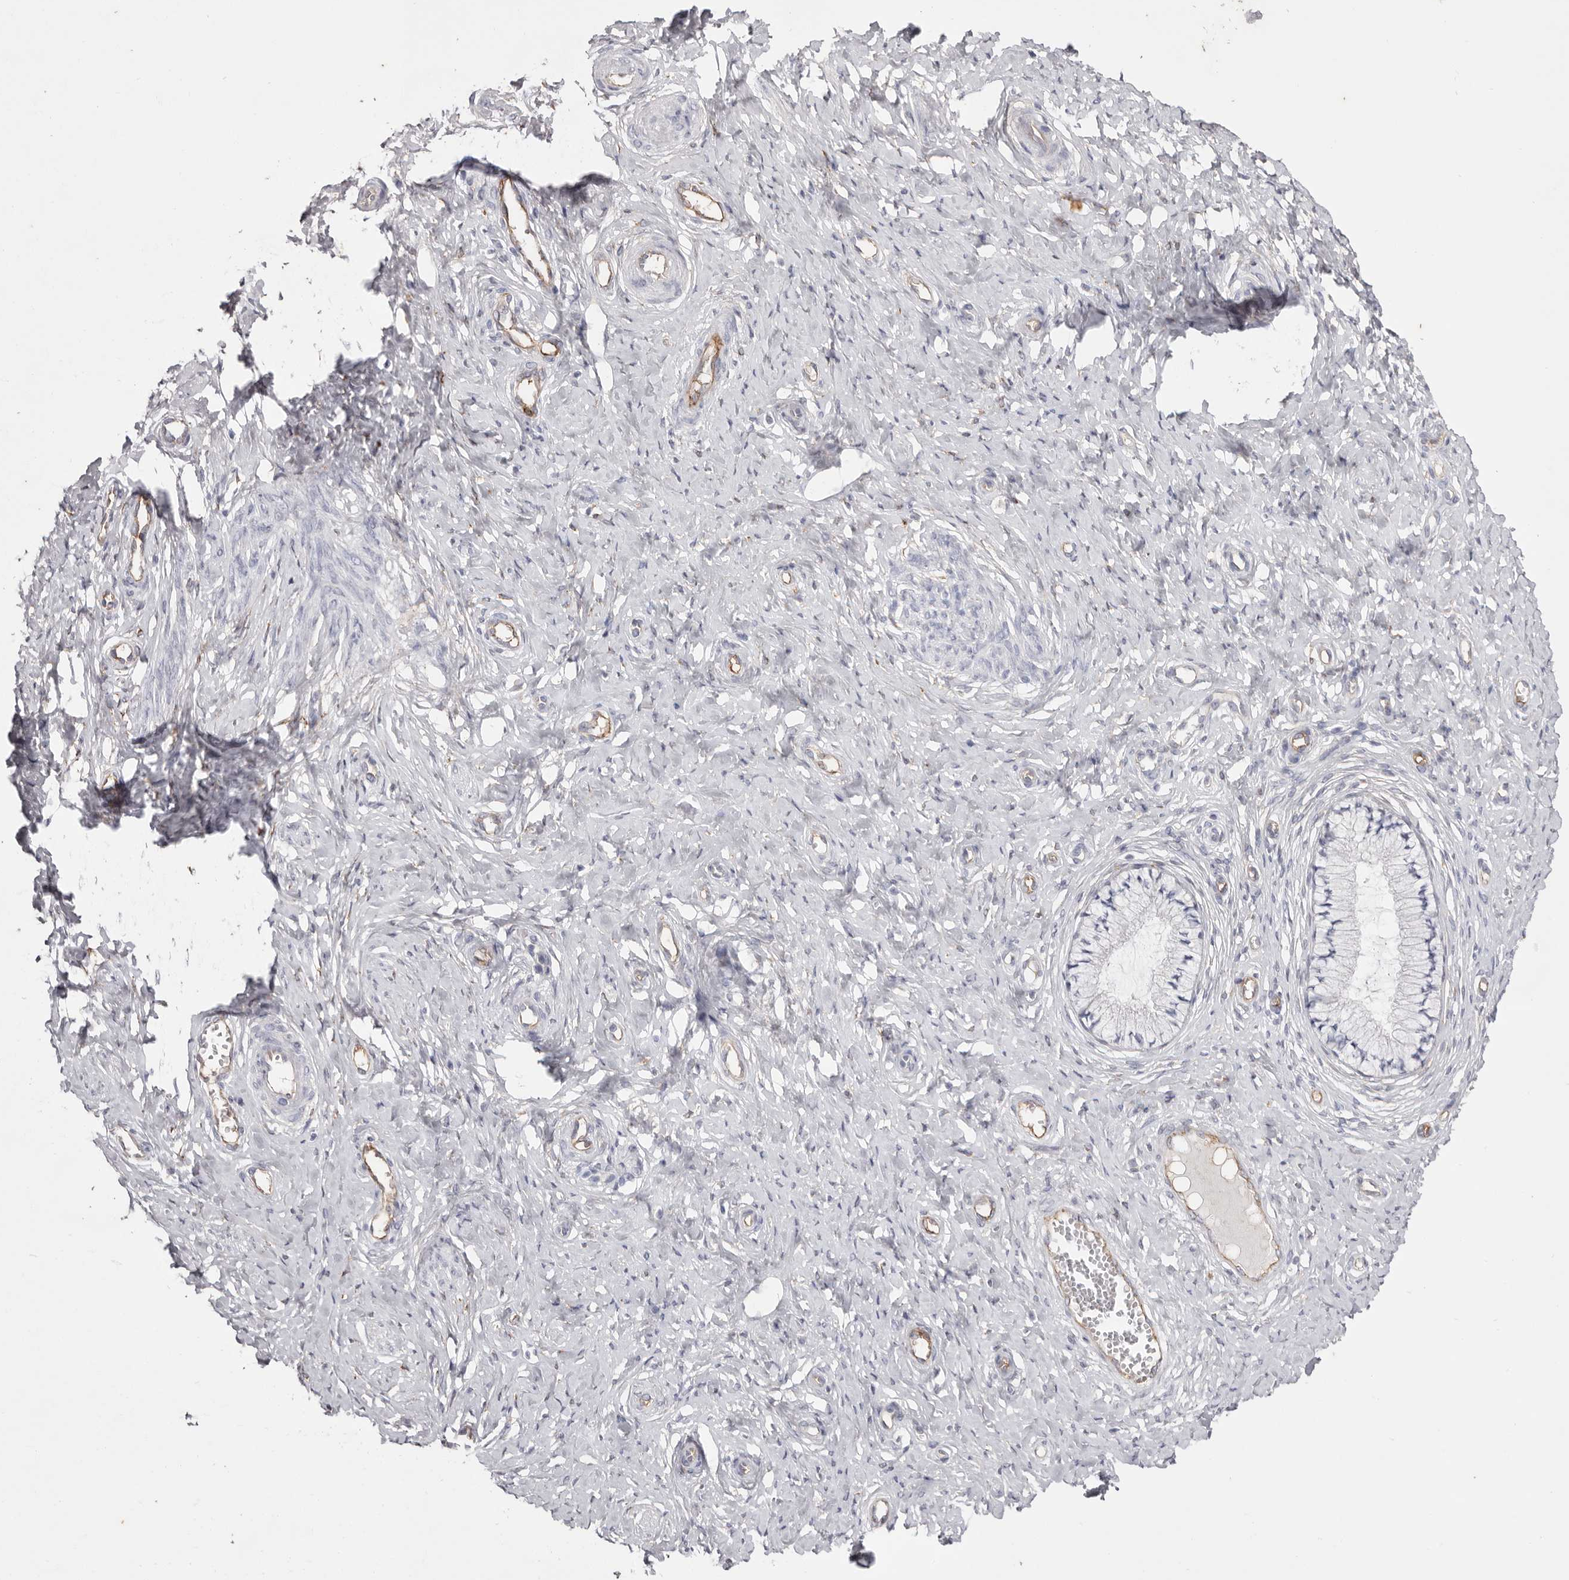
{"staining": {"intensity": "negative", "quantity": "none", "location": "none"}, "tissue": "cervix", "cell_type": "Glandular cells", "image_type": "normal", "snomed": [{"axis": "morphology", "description": "Normal tissue, NOS"}, {"axis": "topography", "description": "Cervix"}], "caption": "Human cervix stained for a protein using immunohistochemistry (IHC) exhibits no positivity in glandular cells.", "gene": "LRRC66", "patient": {"sex": "female", "age": 36}}